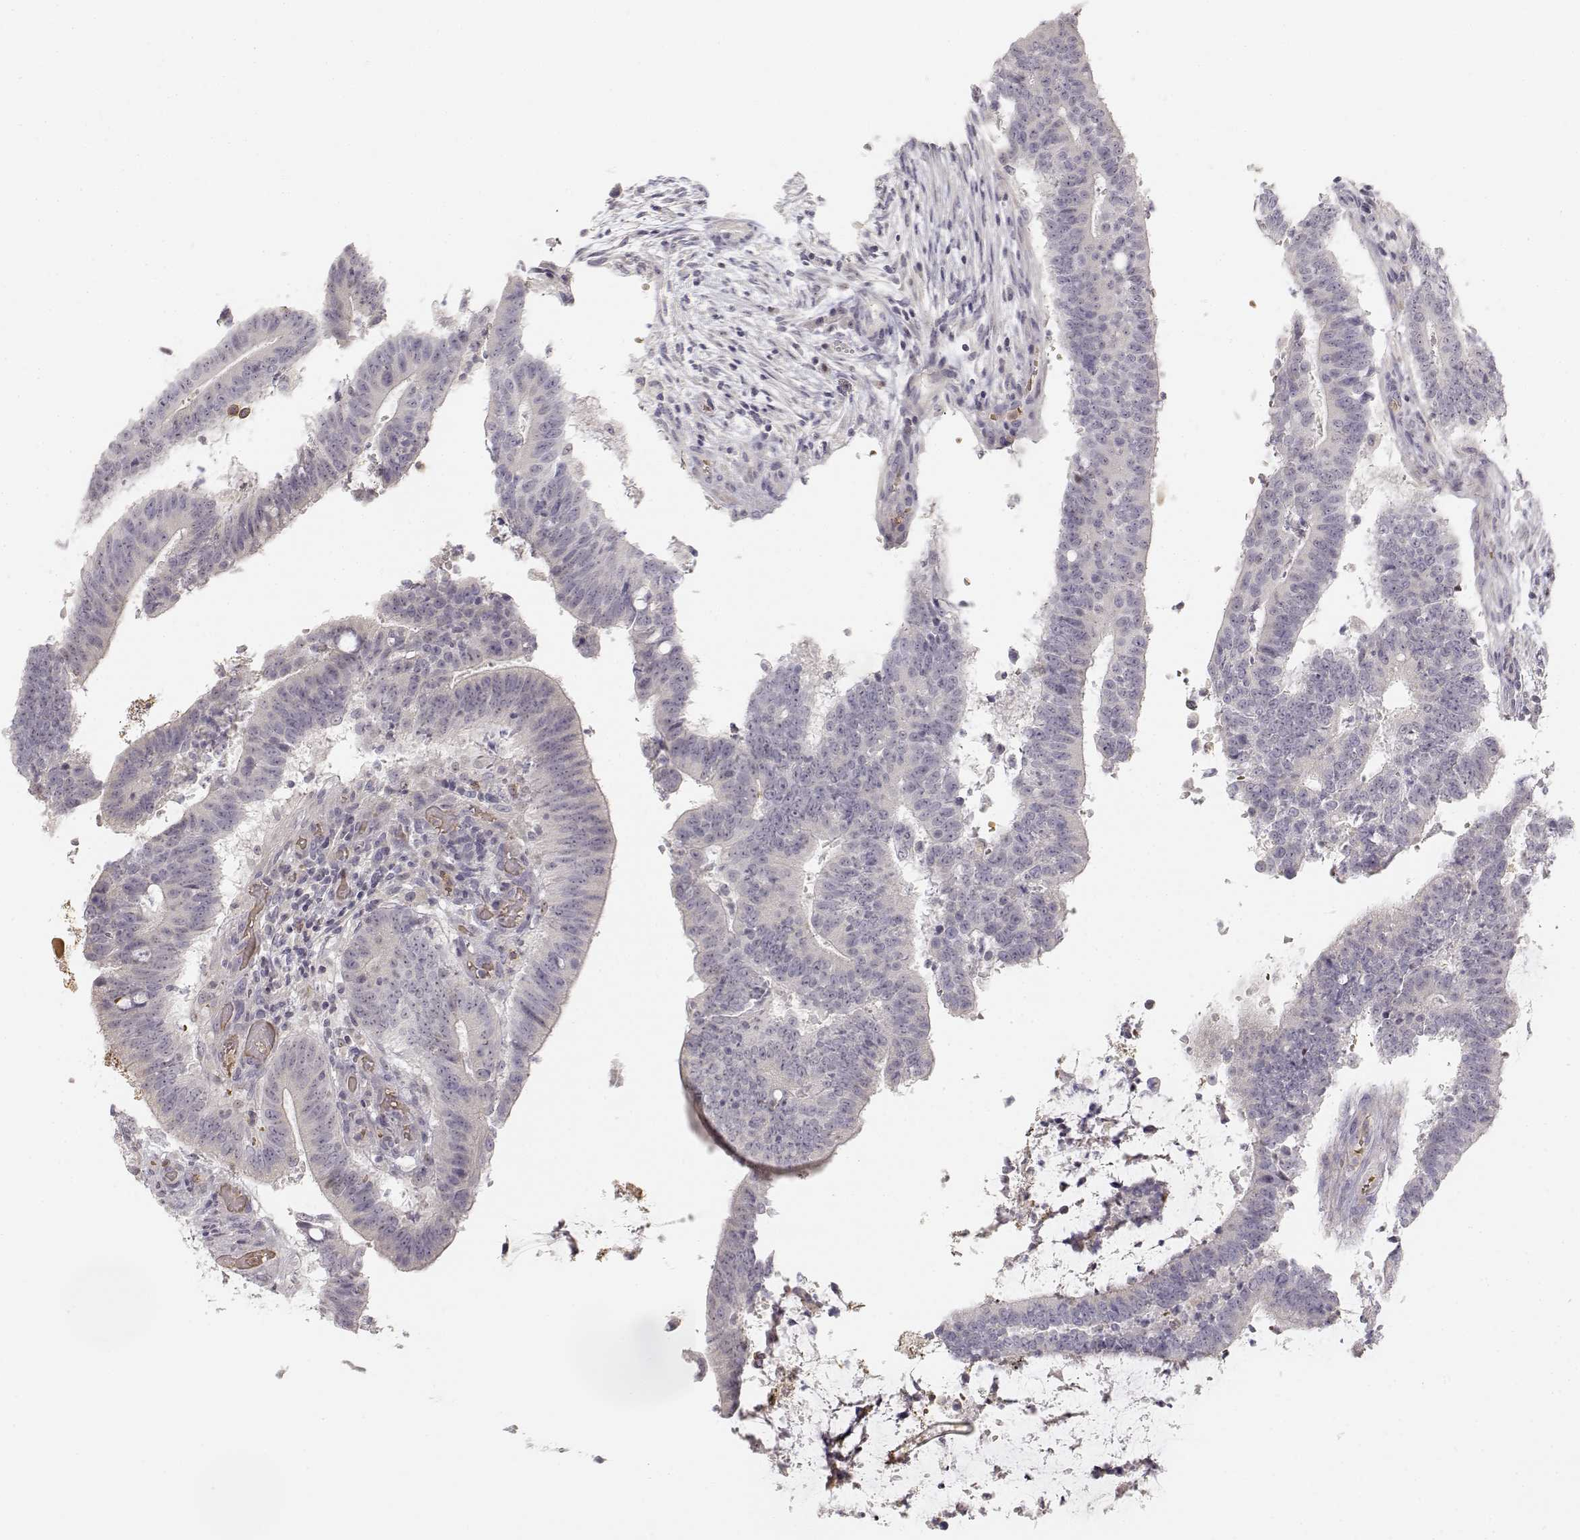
{"staining": {"intensity": "negative", "quantity": "none", "location": "none"}, "tissue": "colorectal cancer", "cell_type": "Tumor cells", "image_type": "cancer", "snomed": [{"axis": "morphology", "description": "Adenocarcinoma, NOS"}, {"axis": "topography", "description": "Colon"}], "caption": "There is no significant positivity in tumor cells of colorectal cancer (adenocarcinoma).", "gene": "GLIPR1L2", "patient": {"sex": "female", "age": 43}}